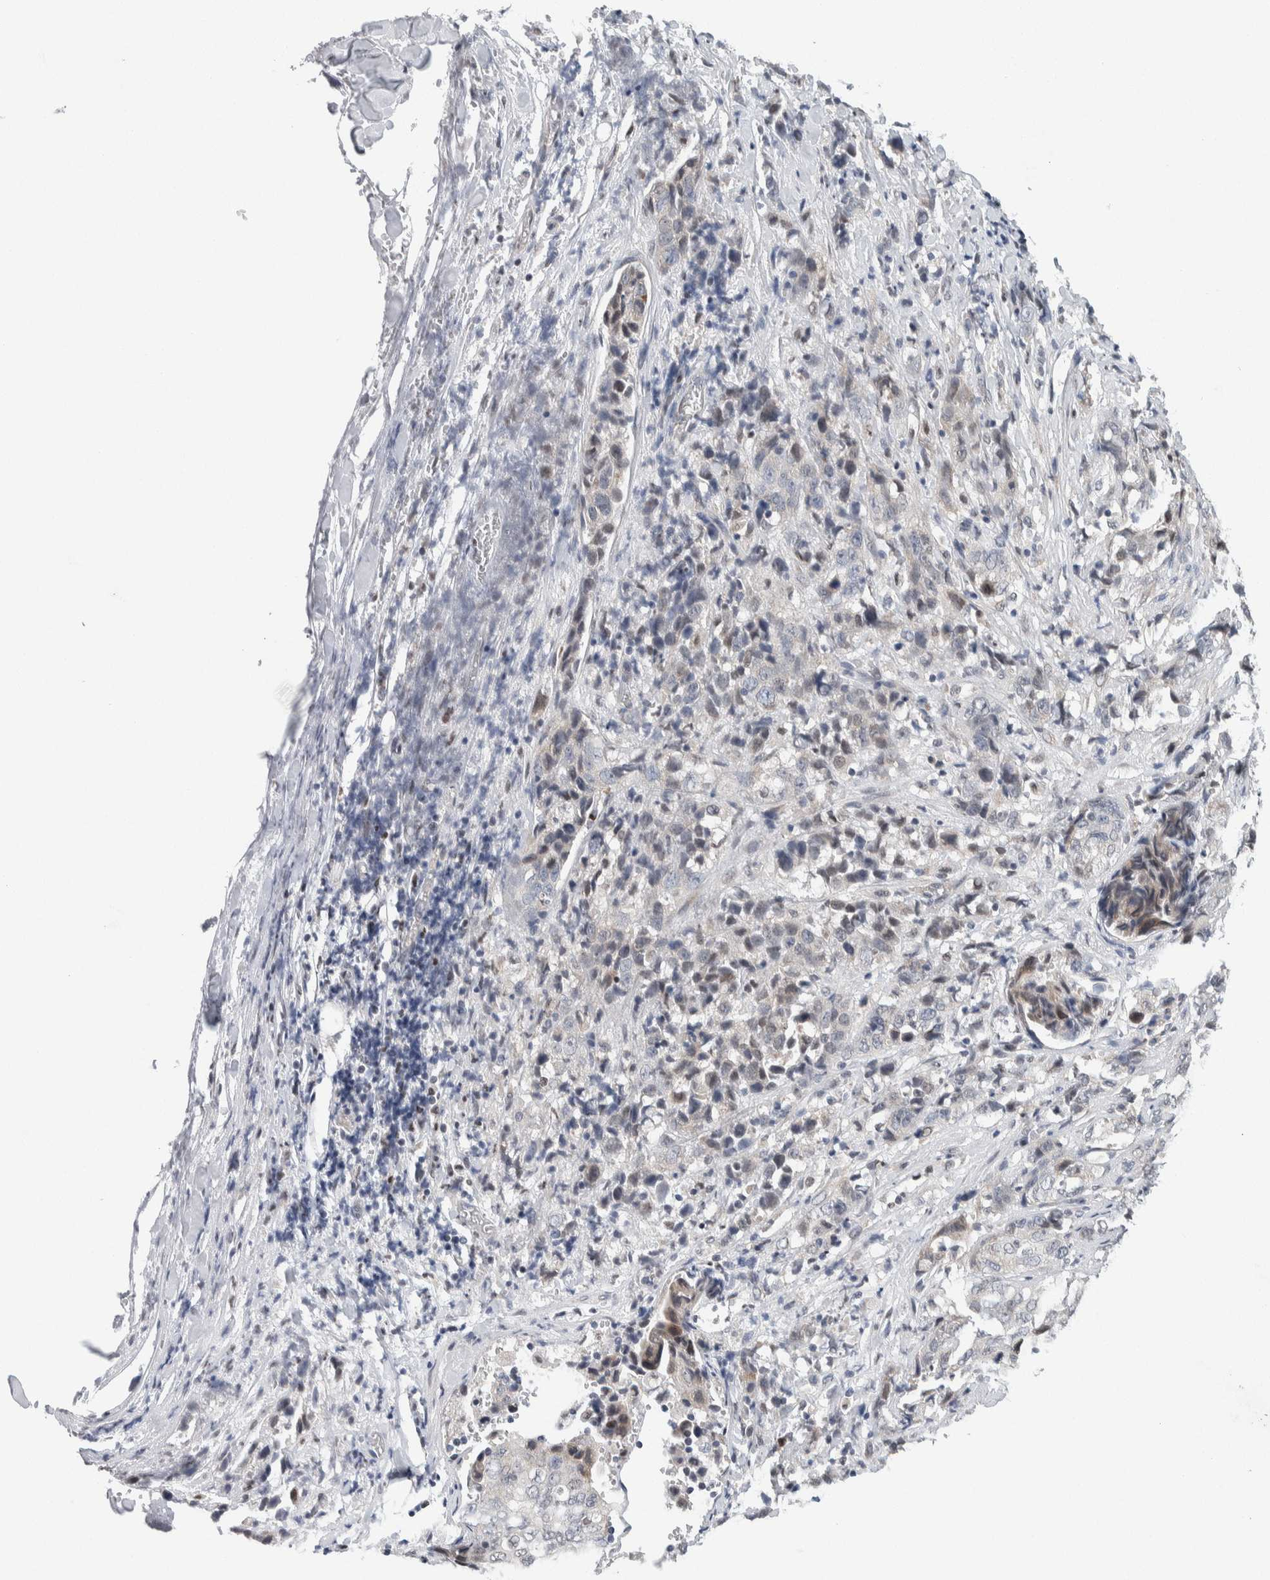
{"staining": {"intensity": "weak", "quantity": "<25%", "location": "nuclear"}, "tissue": "stomach cancer", "cell_type": "Tumor cells", "image_type": "cancer", "snomed": [{"axis": "morphology", "description": "Adenocarcinoma, NOS"}, {"axis": "topography", "description": "Stomach"}], "caption": "DAB immunohistochemical staining of stomach cancer (adenocarcinoma) displays no significant staining in tumor cells.", "gene": "NEUROD1", "patient": {"sex": "male", "age": 48}}